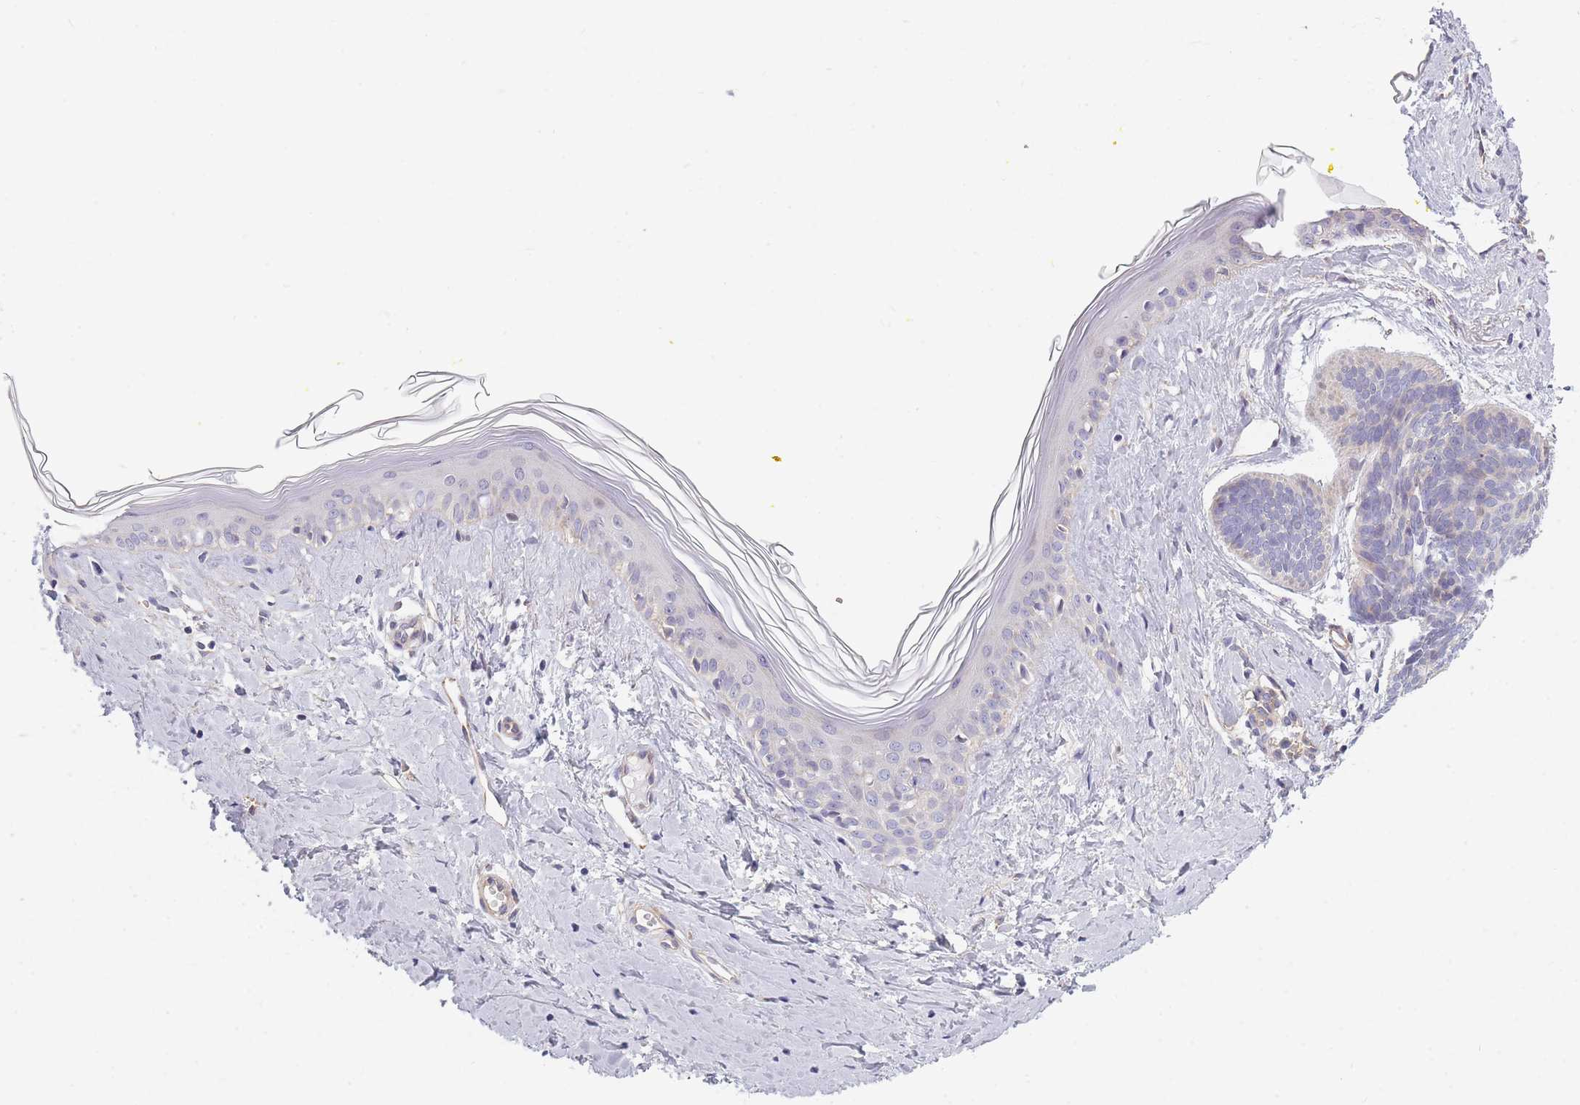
{"staining": {"intensity": "negative", "quantity": "none", "location": "none"}, "tissue": "skin cancer", "cell_type": "Tumor cells", "image_type": "cancer", "snomed": [{"axis": "morphology", "description": "Basal cell carcinoma"}, {"axis": "topography", "description": "Skin"}], "caption": "Image shows no protein staining in tumor cells of basal cell carcinoma (skin) tissue.", "gene": "SLC7A6", "patient": {"sex": "female", "age": 81}}